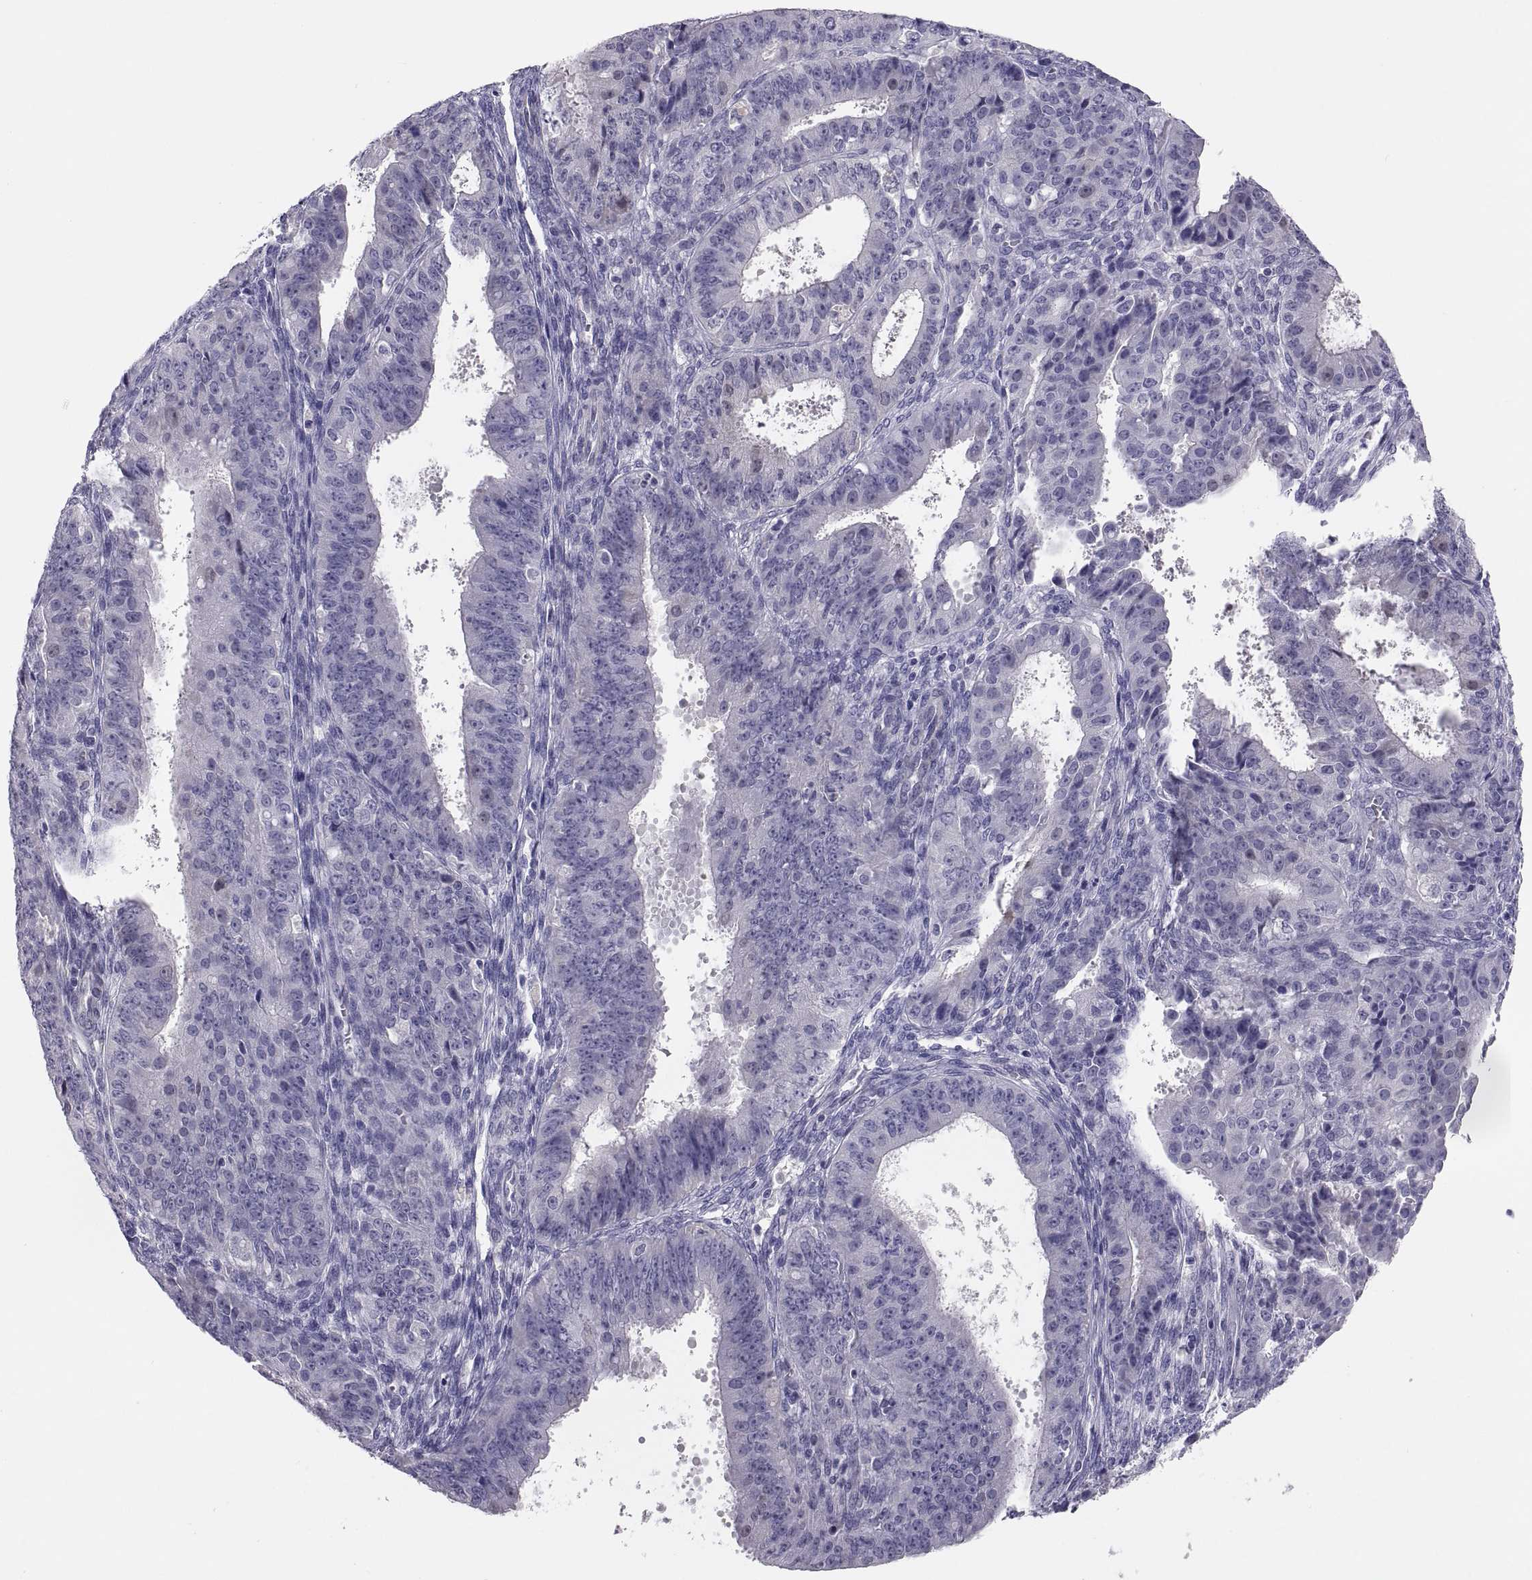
{"staining": {"intensity": "negative", "quantity": "none", "location": "none"}, "tissue": "ovarian cancer", "cell_type": "Tumor cells", "image_type": "cancer", "snomed": [{"axis": "morphology", "description": "Carcinoma, endometroid"}, {"axis": "topography", "description": "Ovary"}], "caption": "This histopathology image is of ovarian endometroid carcinoma stained with immunohistochemistry to label a protein in brown with the nuclei are counter-stained blue. There is no expression in tumor cells.", "gene": "STRC", "patient": {"sex": "female", "age": 42}}